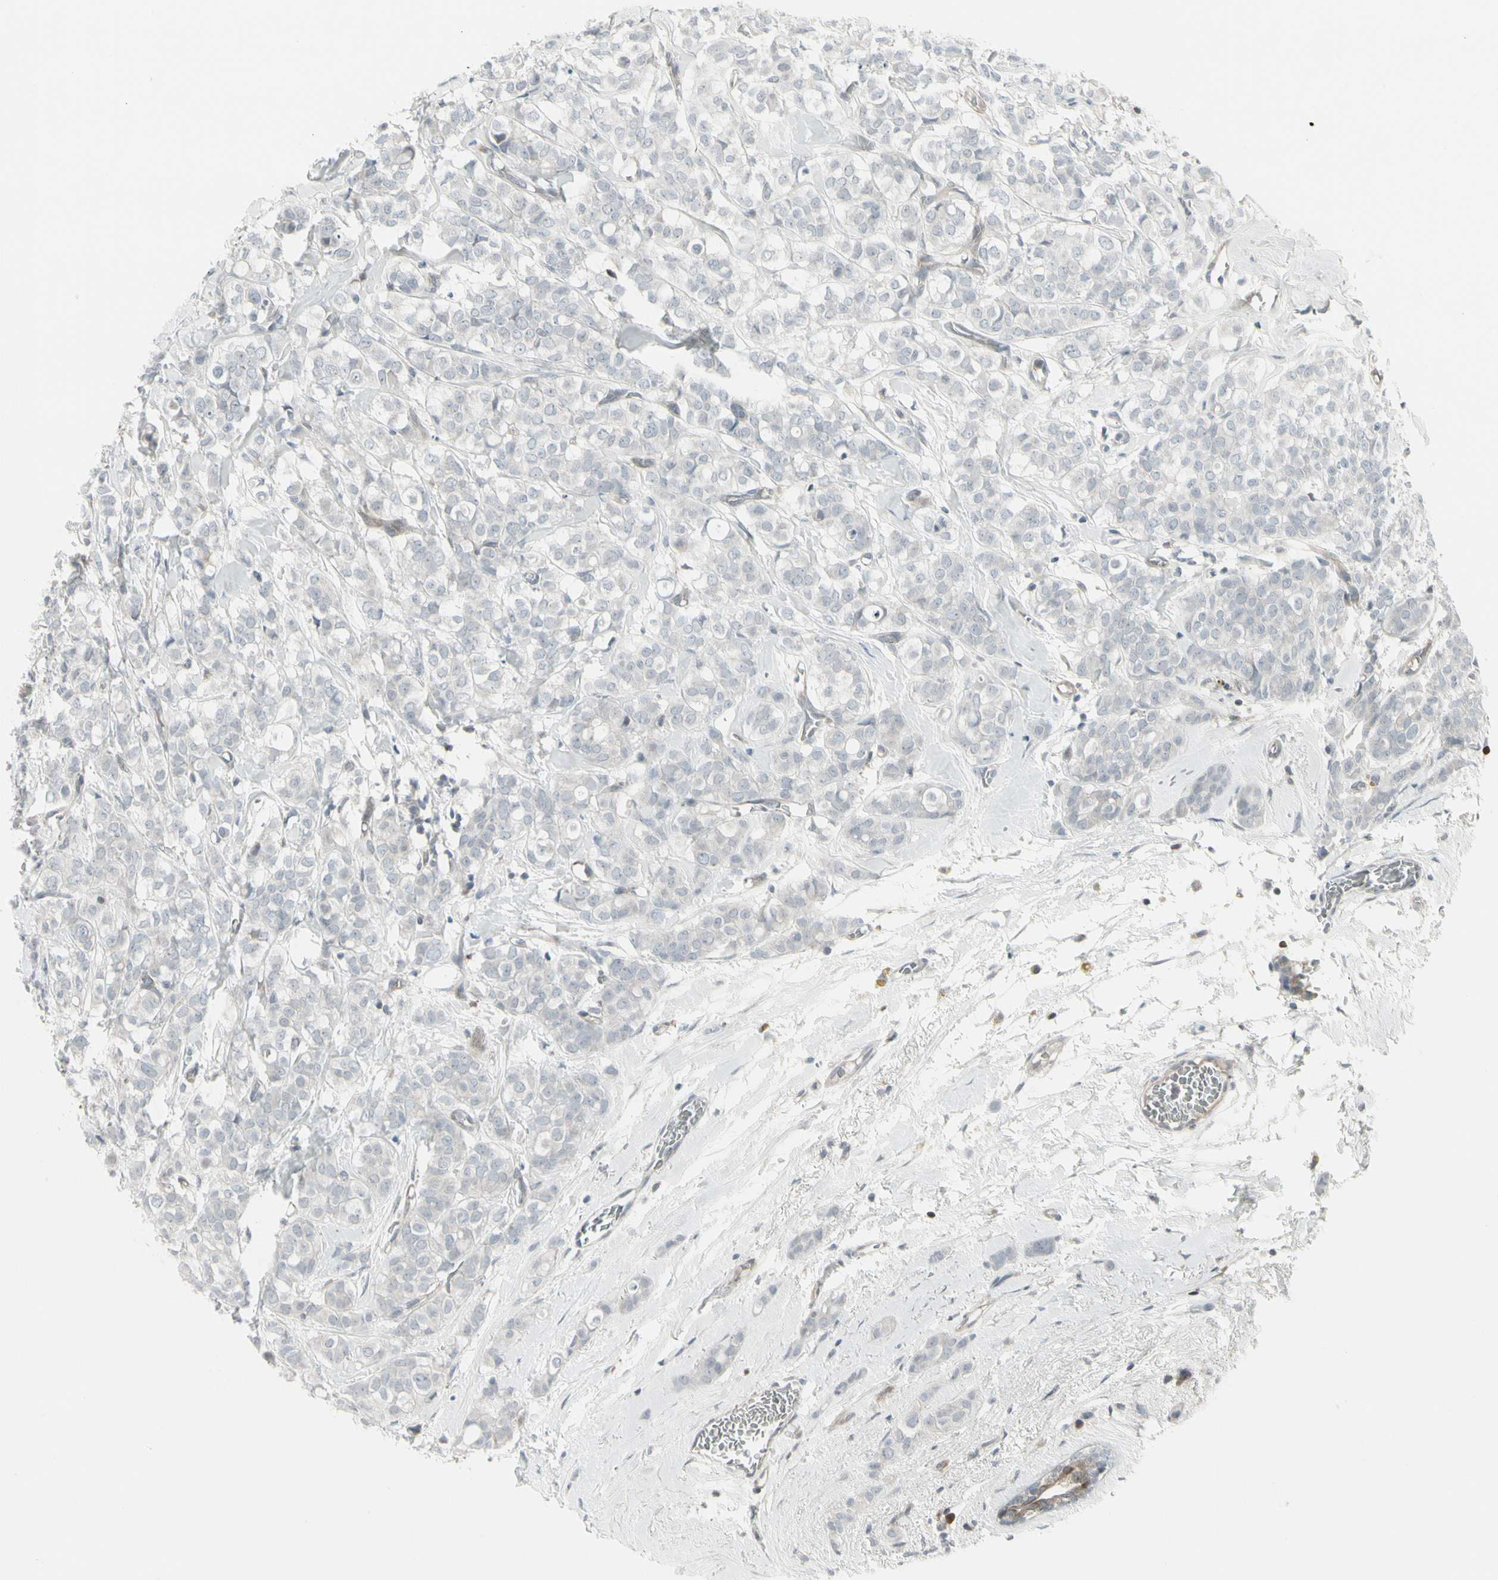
{"staining": {"intensity": "negative", "quantity": "none", "location": "none"}, "tissue": "breast cancer", "cell_type": "Tumor cells", "image_type": "cancer", "snomed": [{"axis": "morphology", "description": "Lobular carcinoma"}, {"axis": "topography", "description": "Breast"}], "caption": "Immunohistochemical staining of breast cancer shows no significant positivity in tumor cells.", "gene": "IGFBP6", "patient": {"sex": "female", "age": 60}}